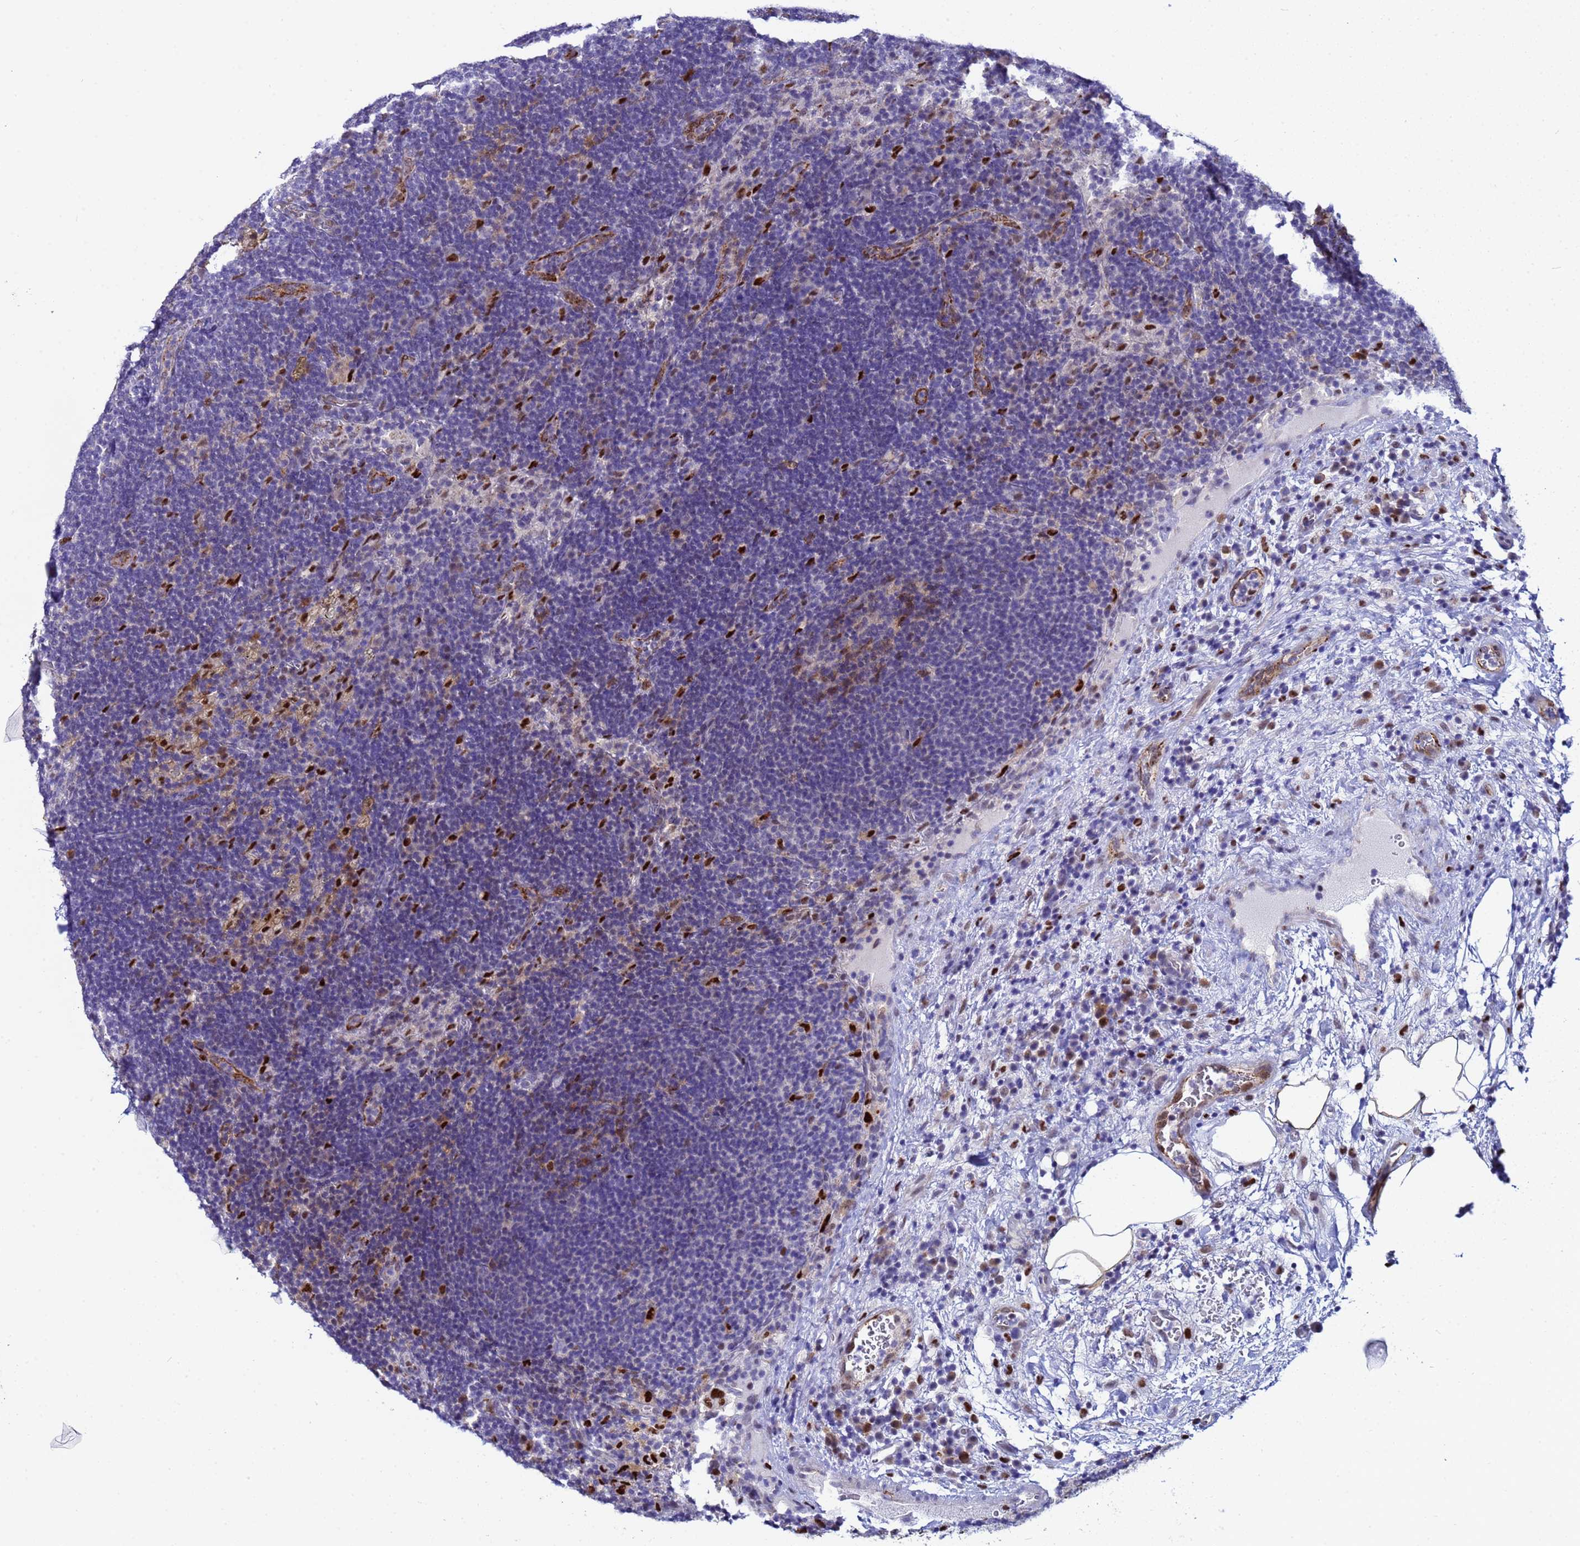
{"staining": {"intensity": "strong", "quantity": "<25%", "location": "nuclear"}, "tissue": "lymph node", "cell_type": "Germinal center cells", "image_type": "normal", "snomed": [{"axis": "morphology", "description": "Normal tissue, NOS"}, {"axis": "topography", "description": "Lymph node"}], "caption": "High-magnification brightfield microscopy of normal lymph node stained with DAB (brown) and counterstained with hematoxylin (blue). germinal center cells exhibit strong nuclear staining is identified in about<25% of cells. The protein of interest is stained brown, and the nuclei are stained in blue (DAB (3,3'-diaminobenzidine) IHC with brightfield microscopy, high magnification).", "gene": "SLC25A37", "patient": {"sex": "female", "age": 70}}